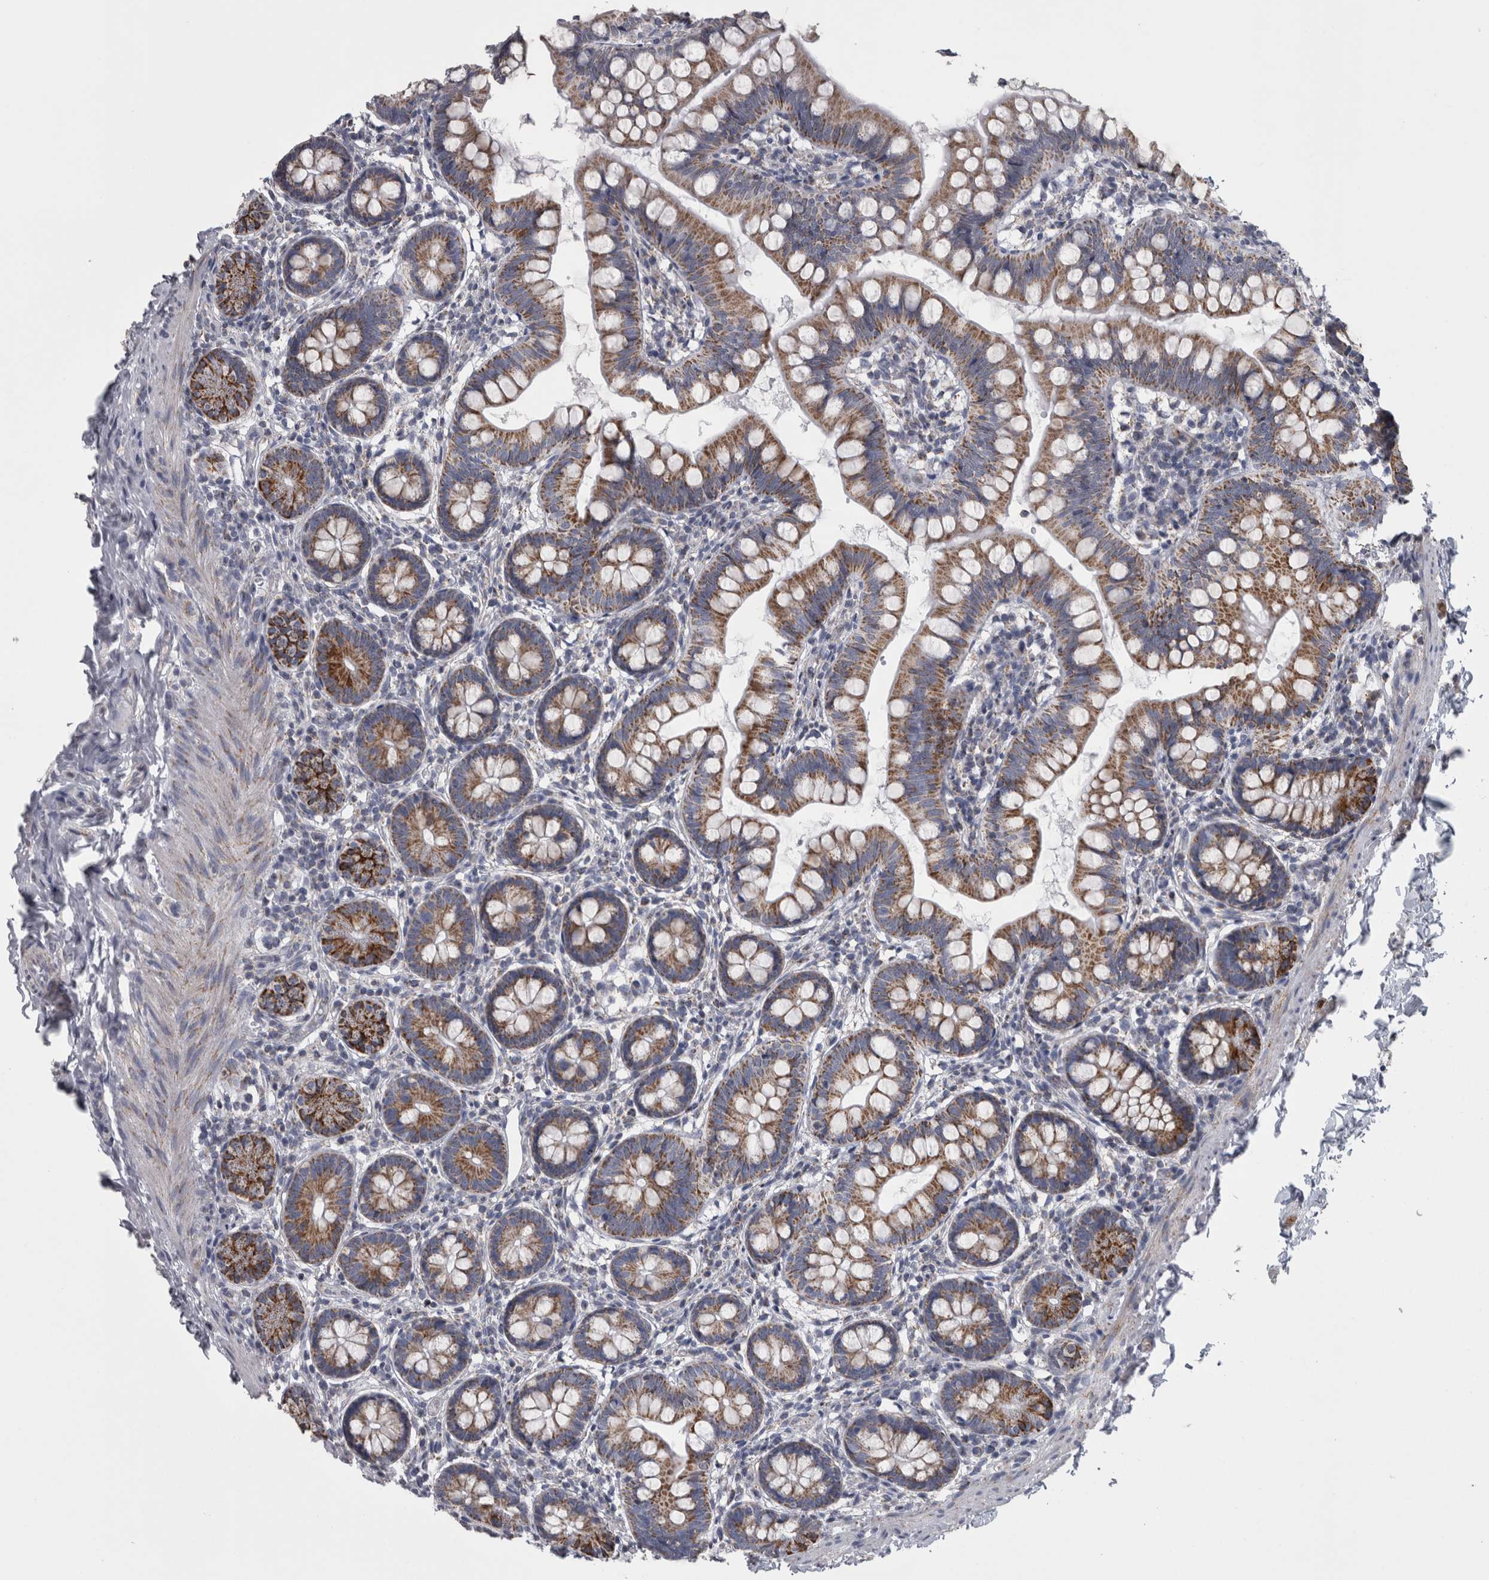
{"staining": {"intensity": "moderate", "quantity": ">75%", "location": "cytoplasmic/membranous"}, "tissue": "small intestine", "cell_type": "Glandular cells", "image_type": "normal", "snomed": [{"axis": "morphology", "description": "Normal tissue, NOS"}, {"axis": "topography", "description": "Small intestine"}], "caption": "Human small intestine stained with a brown dye exhibits moderate cytoplasmic/membranous positive staining in approximately >75% of glandular cells.", "gene": "DBT", "patient": {"sex": "male", "age": 7}}